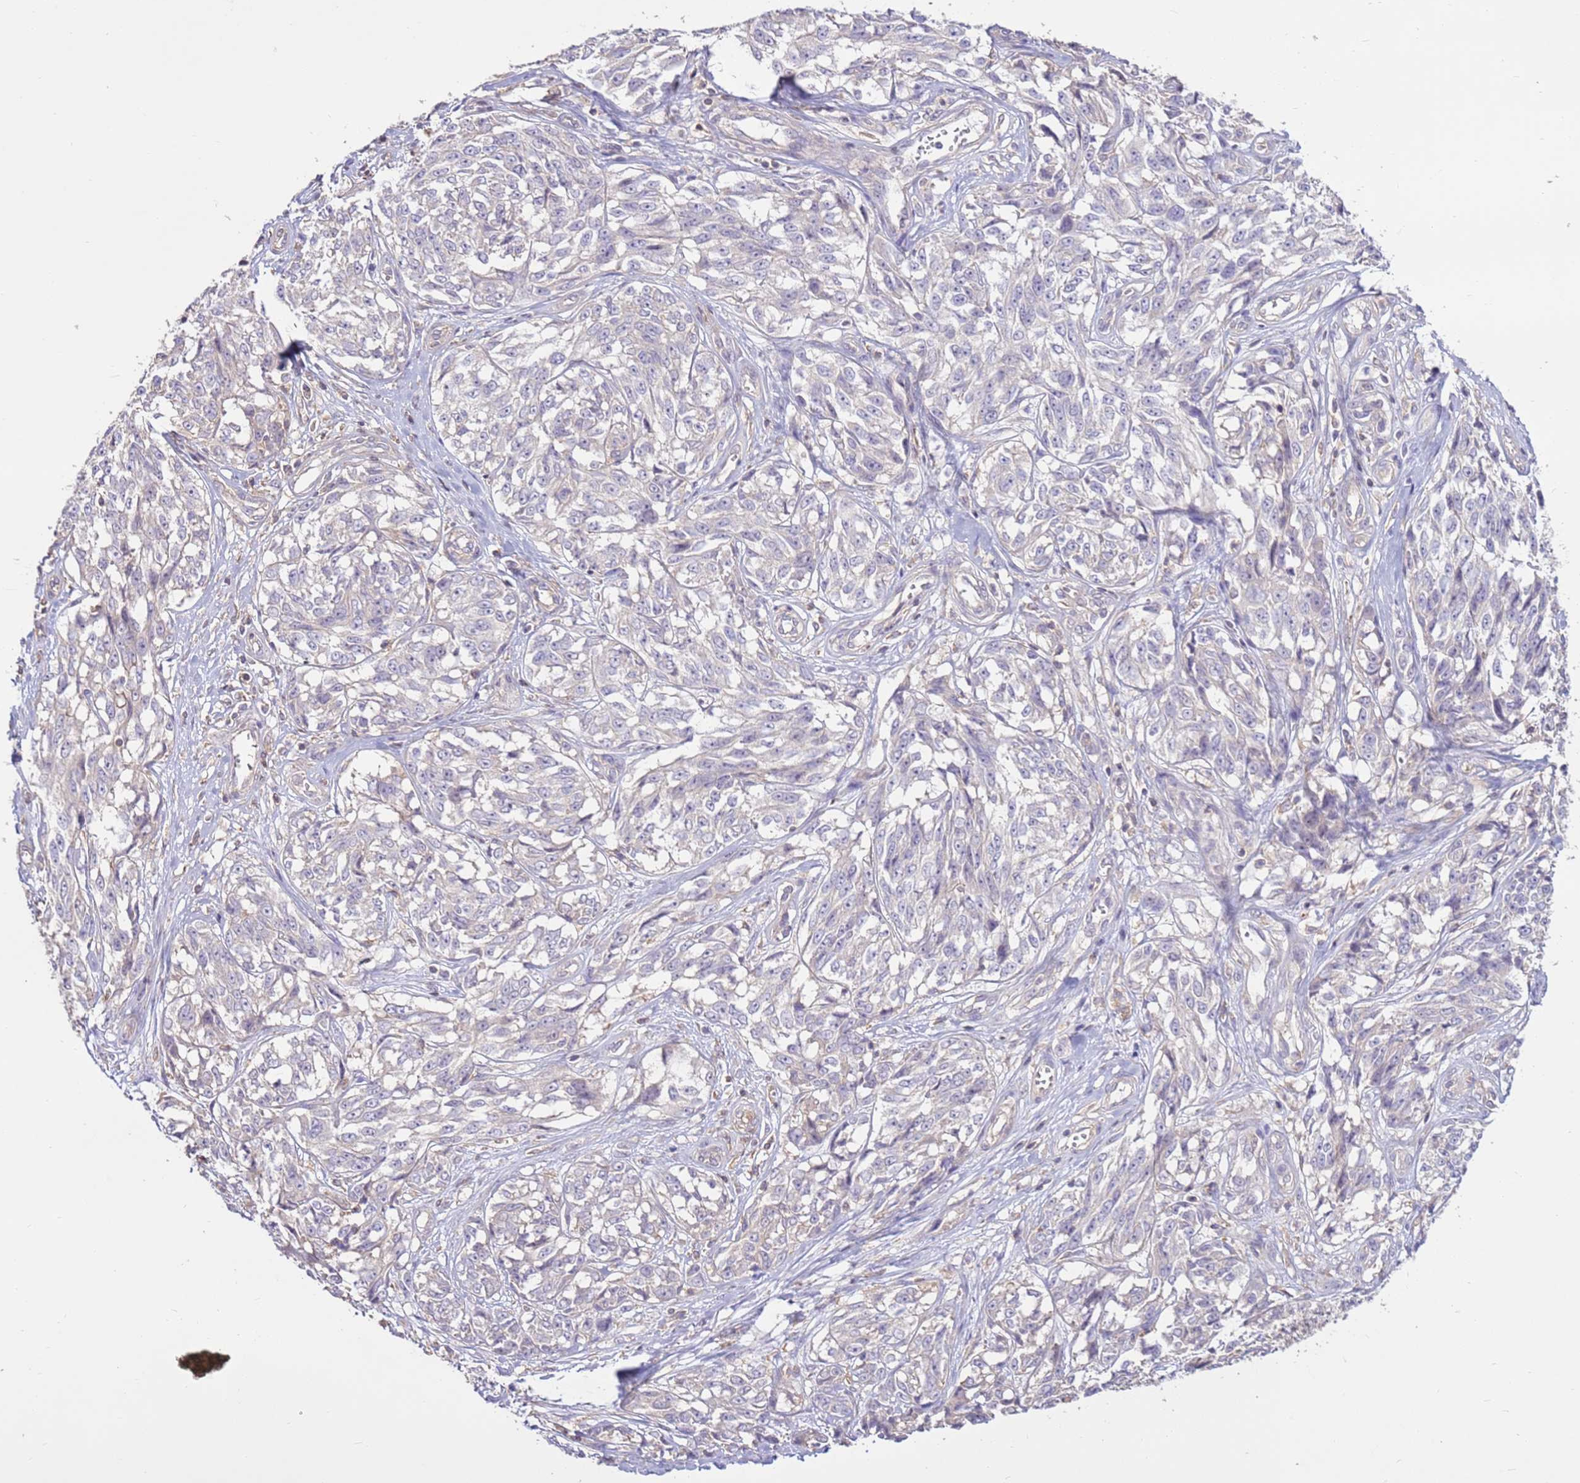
{"staining": {"intensity": "negative", "quantity": "none", "location": "none"}, "tissue": "melanoma", "cell_type": "Tumor cells", "image_type": "cancer", "snomed": [{"axis": "morphology", "description": "Malignant melanoma, NOS"}, {"axis": "topography", "description": "Skin"}], "caption": "Human malignant melanoma stained for a protein using immunohistochemistry displays no expression in tumor cells.", "gene": "EVA1B", "patient": {"sex": "female", "age": 64}}